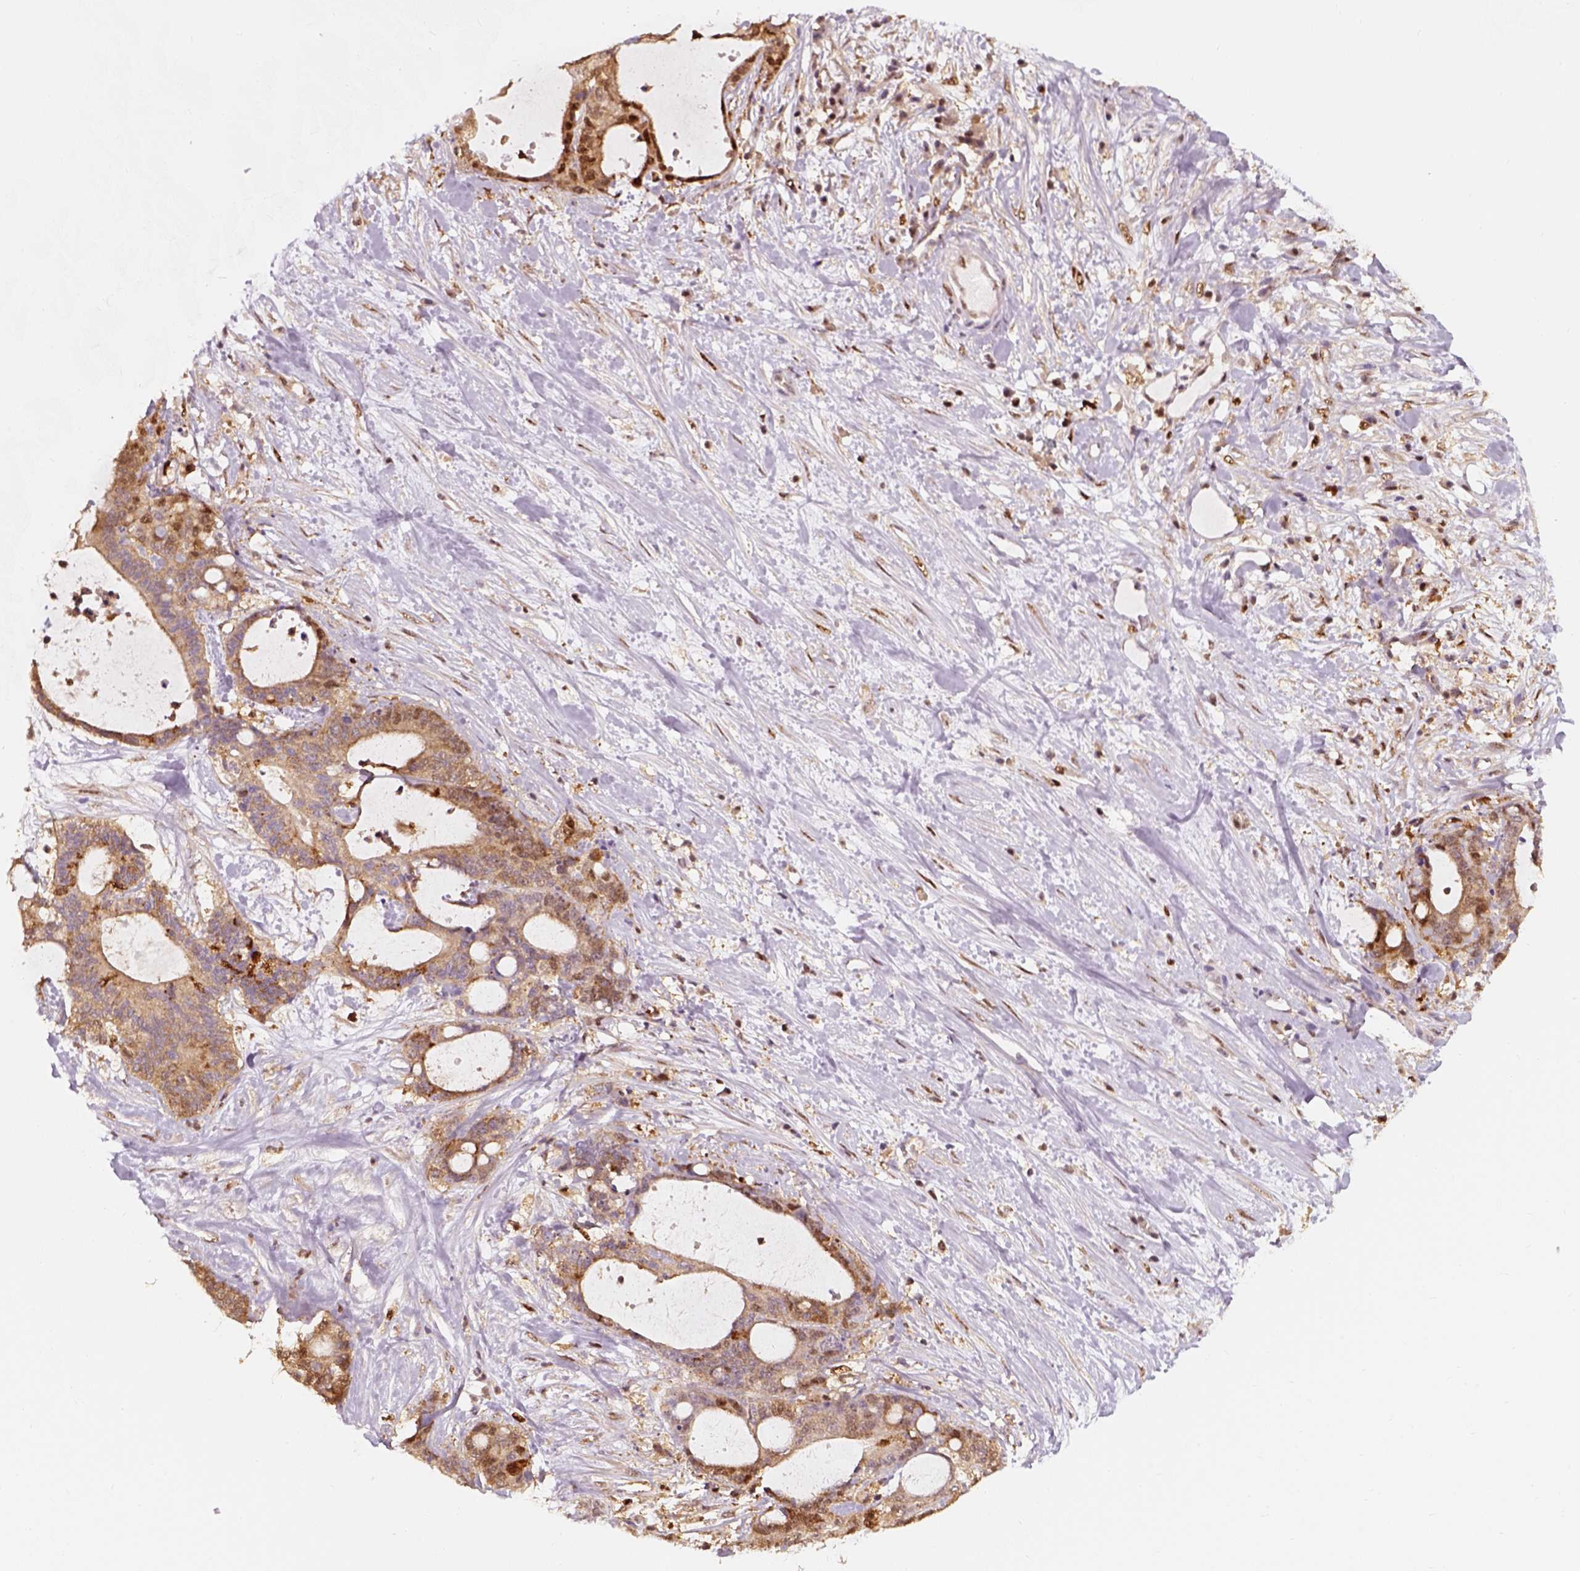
{"staining": {"intensity": "moderate", "quantity": ">75%", "location": "cytoplasmic/membranous,nuclear"}, "tissue": "liver cancer", "cell_type": "Tumor cells", "image_type": "cancer", "snomed": [{"axis": "morphology", "description": "Cholangiocarcinoma"}, {"axis": "topography", "description": "Liver"}], "caption": "Immunohistochemical staining of human liver cholangiocarcinoma shows moderate cytoplasmic/membranous and nuclear protein positivity in approximately >75% of tumor cells. (DAB = brown stain, brightfield microscopy at high magnification).", "gene": "SQSTM1", "patient": {"sex": "female", "age": 73}}